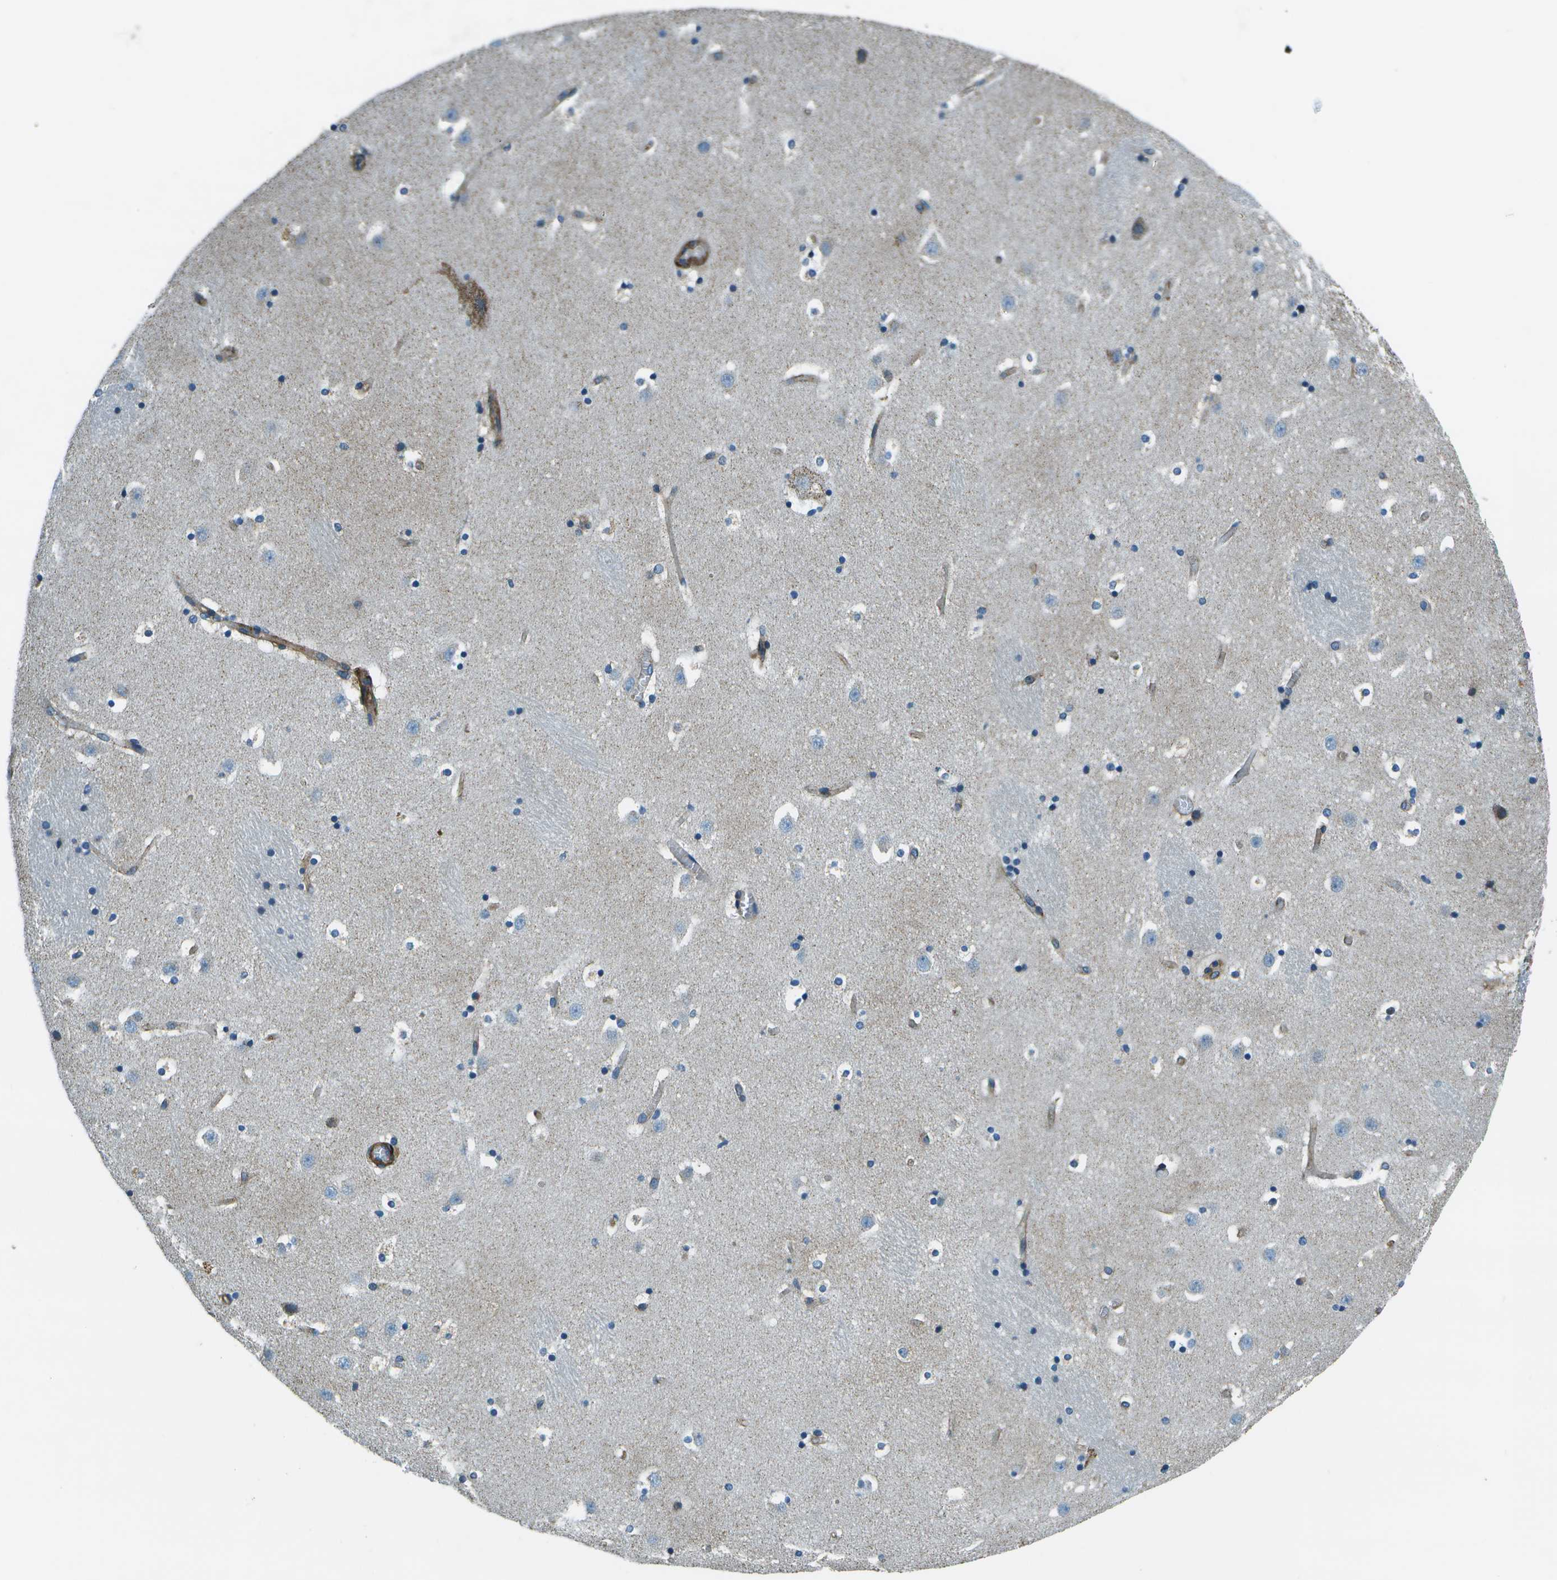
{"staining": {"intensity": "moderate", "quantity": "<25%", "location": "cytoplasmic/membranous"}, "tissue": "caudate", "cell_type": "Glial cells", "image_type": "normal", "snomed": [{"axis": "morphology", "description": "Normal tissue, NOS"}, {"axis": "topography", "description": "Lateral ventricle wall"}], "caption": "IHC image of benign caudate: caudate stained using IHC exhibits low levels of moderate protein expression localized specifically in the cytoplasmic/membranous of glial cells, appearing as a cytoplasmic/membranous brown color.", "gene": "TMEM51", "patient": {"sex": "male", "age": 45}}